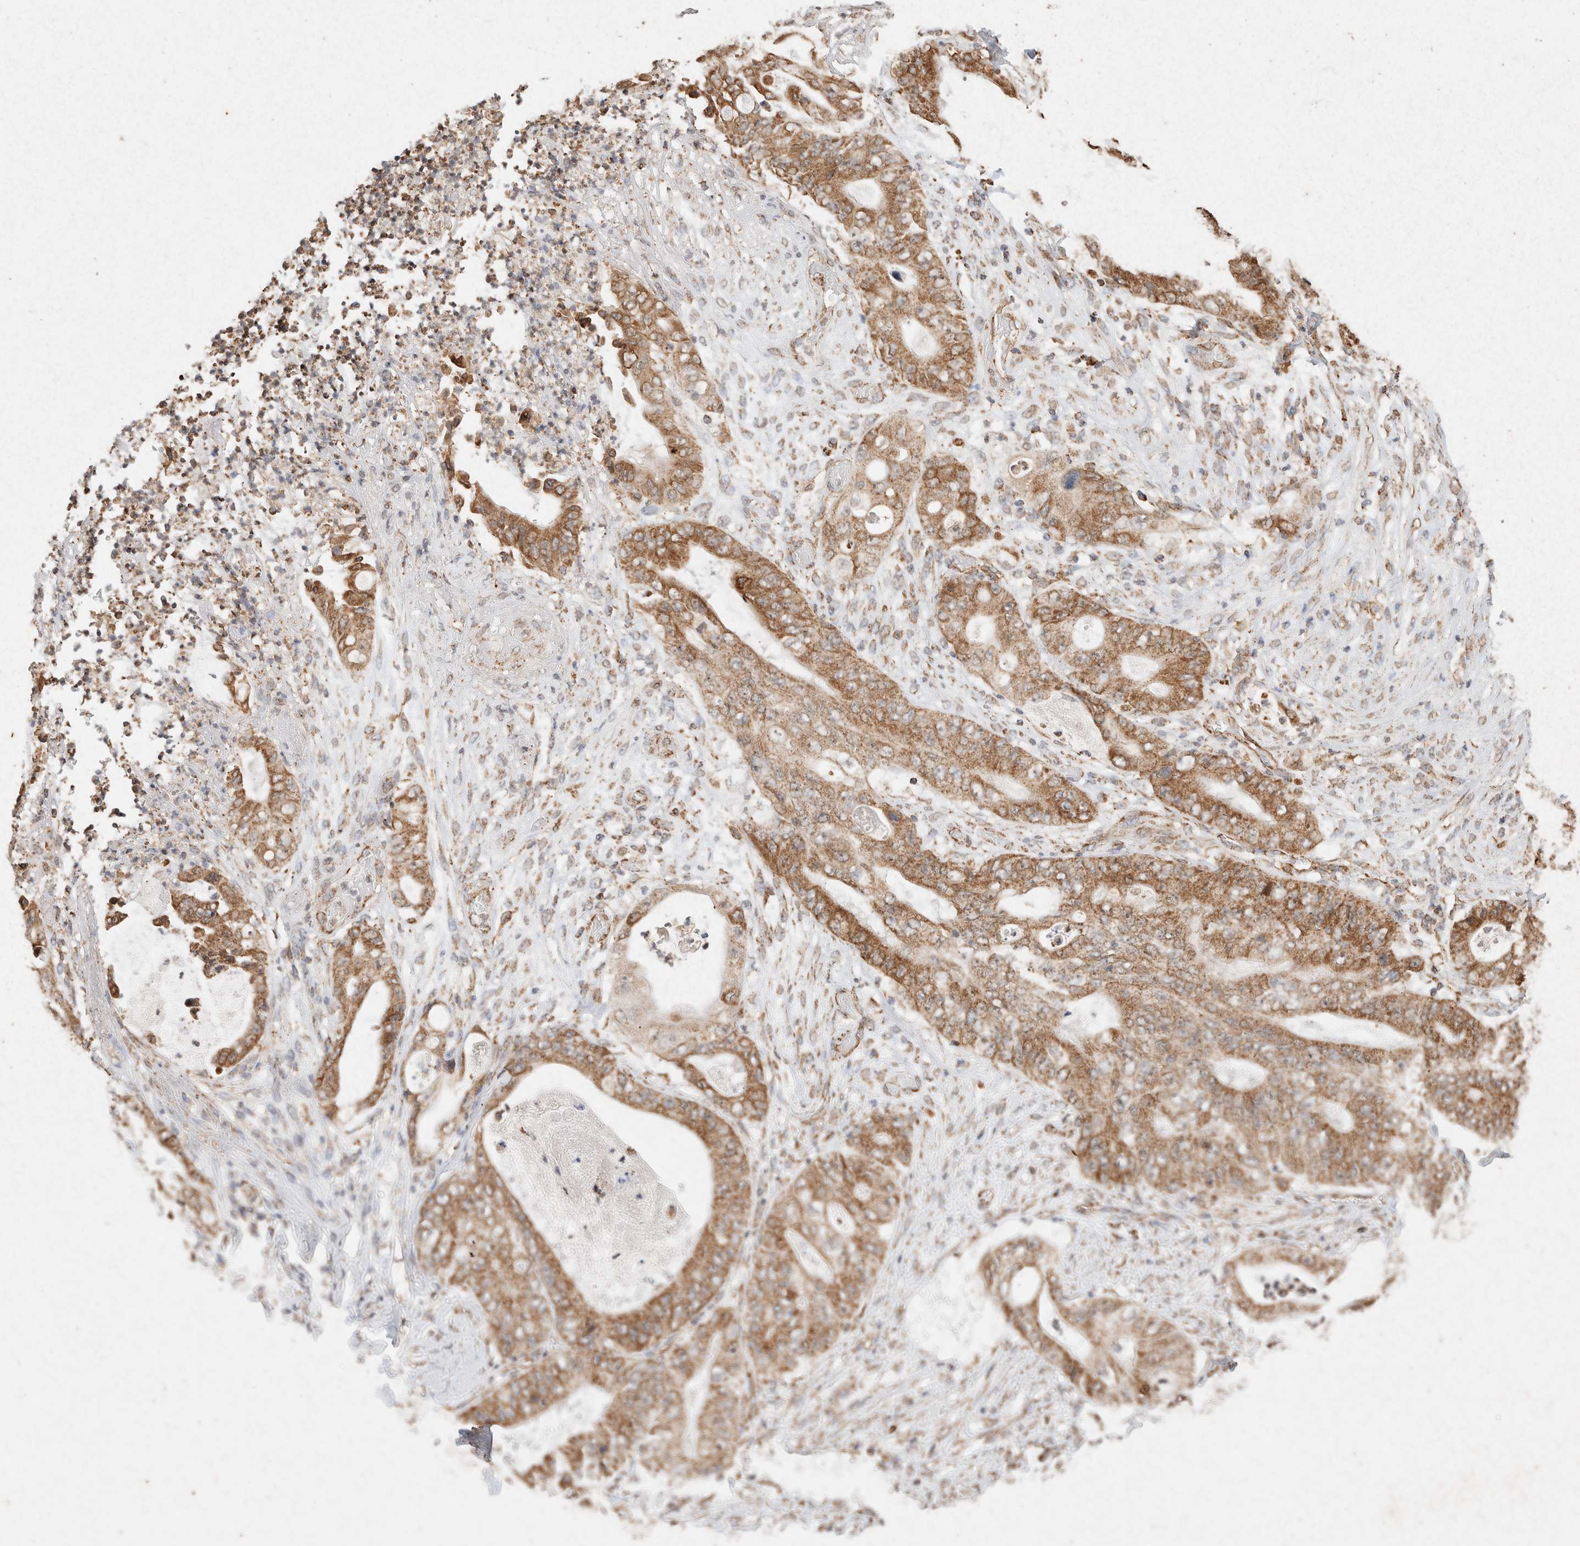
{"staining": {"intensity": "moderate", "quantity": ">75%", "location": "cytoplasmic/membranous"}, "tissue": "stomach cancer", "cell_type": "Tumor cells", "image_type": "cancer", "snomed": [{"axis": "morphology", "description": "Adenocarcinoma, NOS"}, {"axis": "topography", "description": "Stomach"}], "caption": "Stomach adenocarcinoma stained for a protein shows moderate cytoplasmic/membranous positivity in tumor cells.", "gene": "SDC2", "patient": {"sex": "female", "age": 73}}